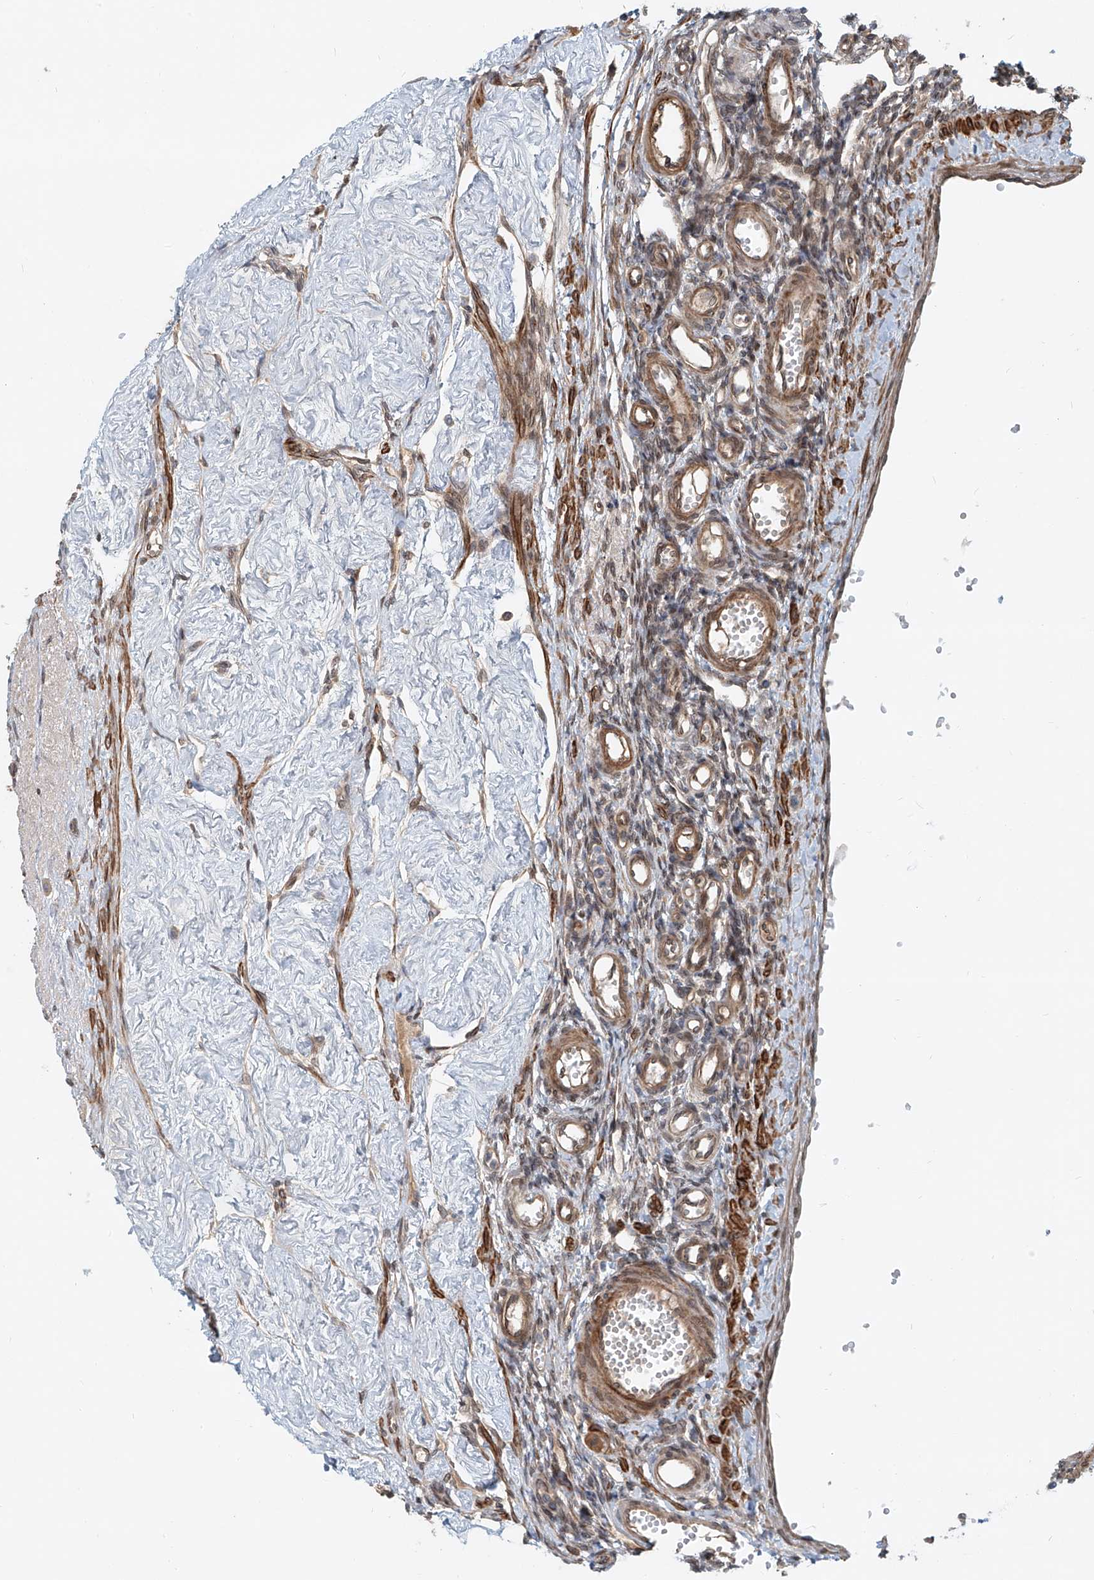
{"staining": {"intensity": "negative", "quantity": "none", "location": "none"}, "tissue": "ovary", "cell_type": "Ovarian stroma cells", "image_type": "normal", "snomed": [{"axis": "morphology", "description": "Normal tissue, NOS"}, {"axis": "morphology", "description": "Cyst, NOS"}, {"axis": "topography", "description": "Ovary"}], "caption": "Immunohistochemical staining of benign human ovary demonstrates no significant expression in ovarian stroma cells. (Immunohistochemistry, brightfield microscopy, high magnification).", "gene": "SASH1", "patient": {"sex": "female", "age": 33}}